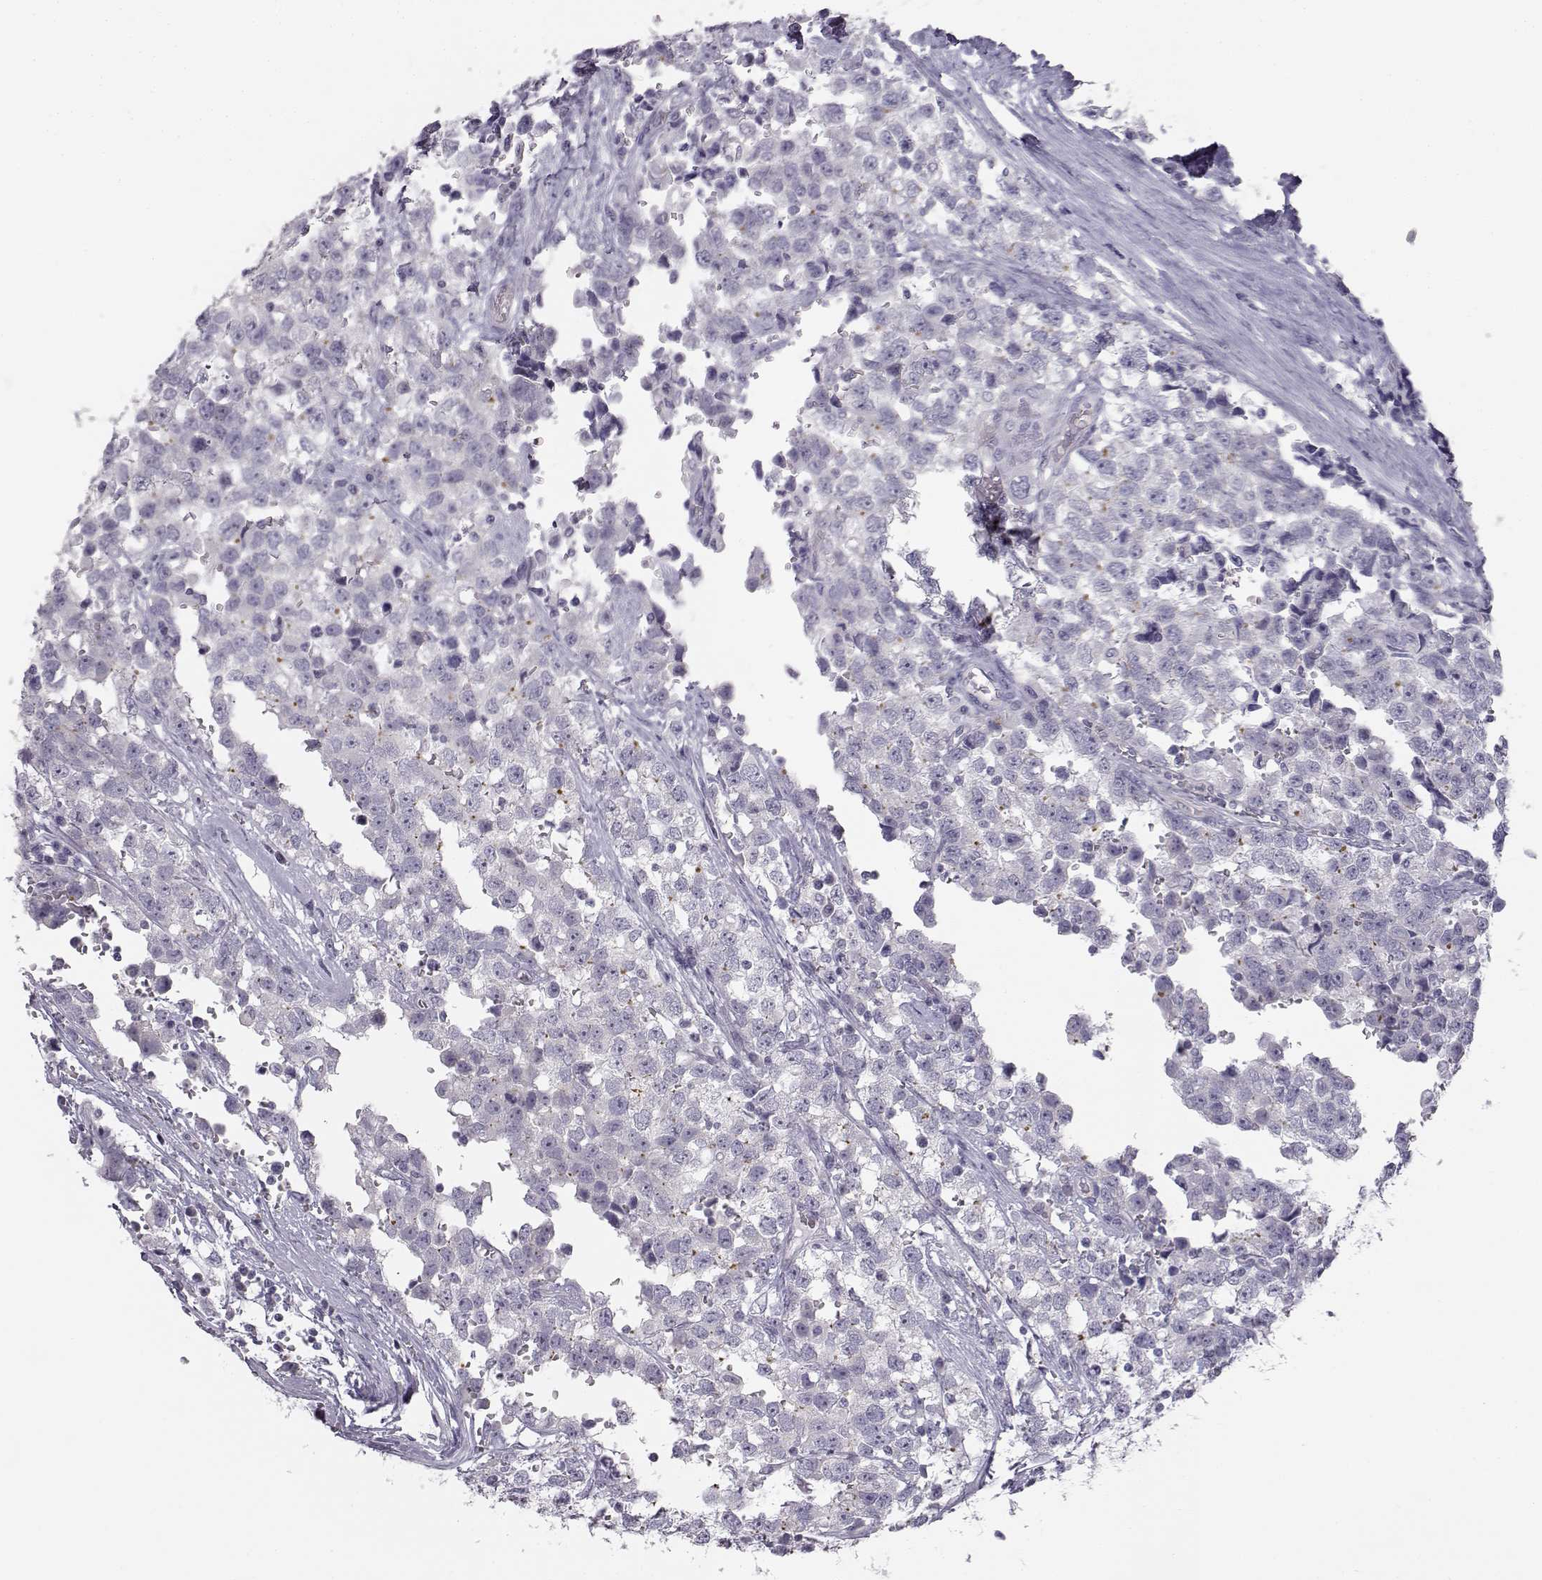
{"staining": {"intensity": "negative", "quantity": "none", "location": "none"}, "tissue": "testis cancer", "cell_type": "Tumor cells", "image_type": "cancer", "snomed": [{"axis": "morphology", "description": "Seminoma, NOS"}, {"axis": "topography", "description": "Testis"}], "caption": "DAB immunohistochemical staining of human testis cancer demonstrates no significant staining in tumor cells.", "gene": "MYCBPAP", "patient": {"sex": "male", "age": 34}}